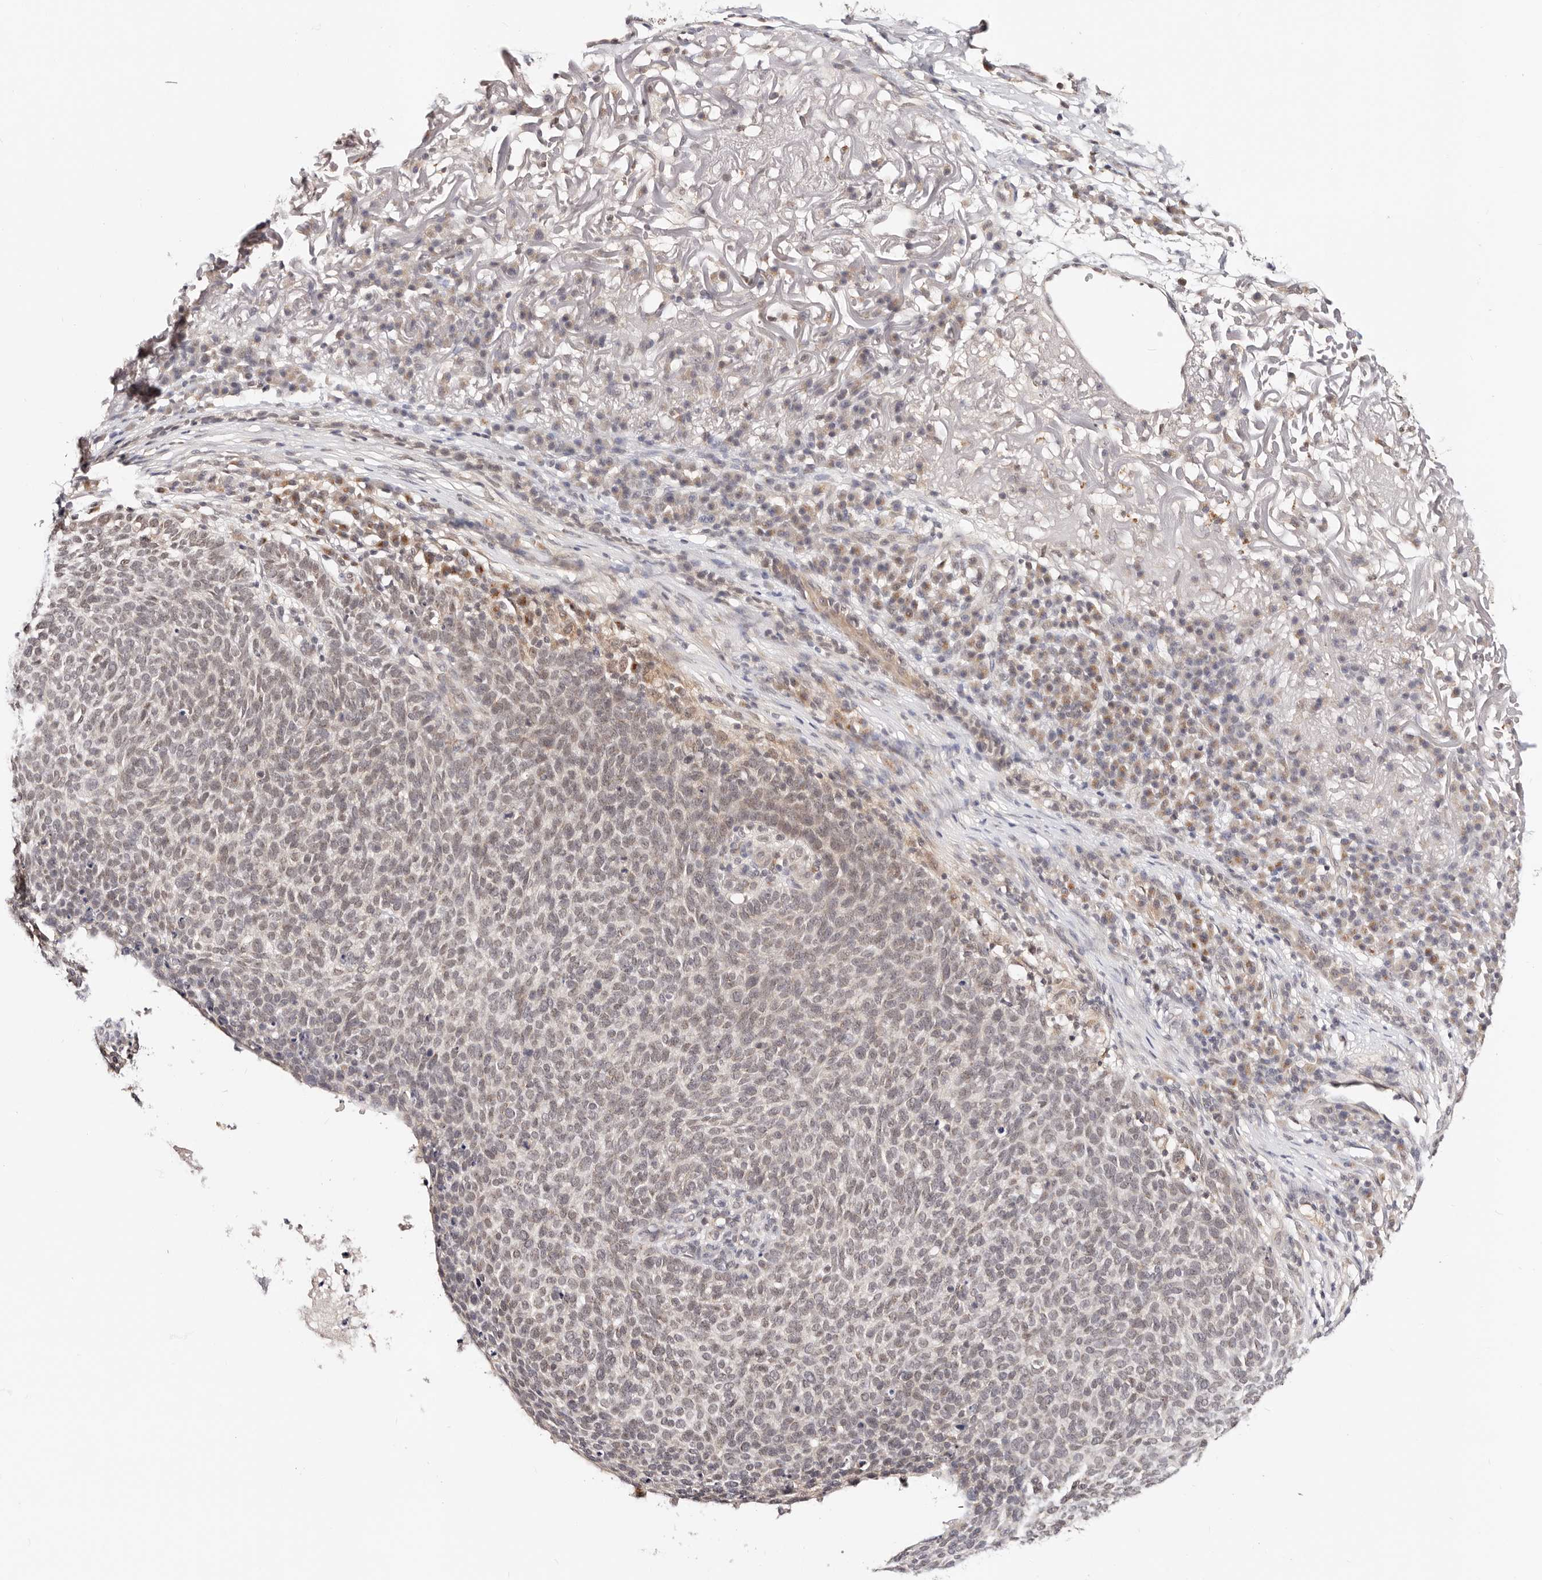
{"staining": {"intensity": "weak", "quantity": ">75%", "location": "nuclear"}, "tissue": "skin cancer", "cell_type": "Tumor cells", "image_type": "cancer", "snomed": [{"axis": "morphology", "description": "Squamous cell carcinoma, NOS"}, {"axis": "topography", "description": "Skin"}], "caption": "Immunohistochemical staining of human skin cancer (squamous cell carcinoma) demonstrates low levels of weak nuclear protein staining in about >75% of tumor cells.", "gene": "VIPAS39", "patient": {"sex": "female", "age": 90}}